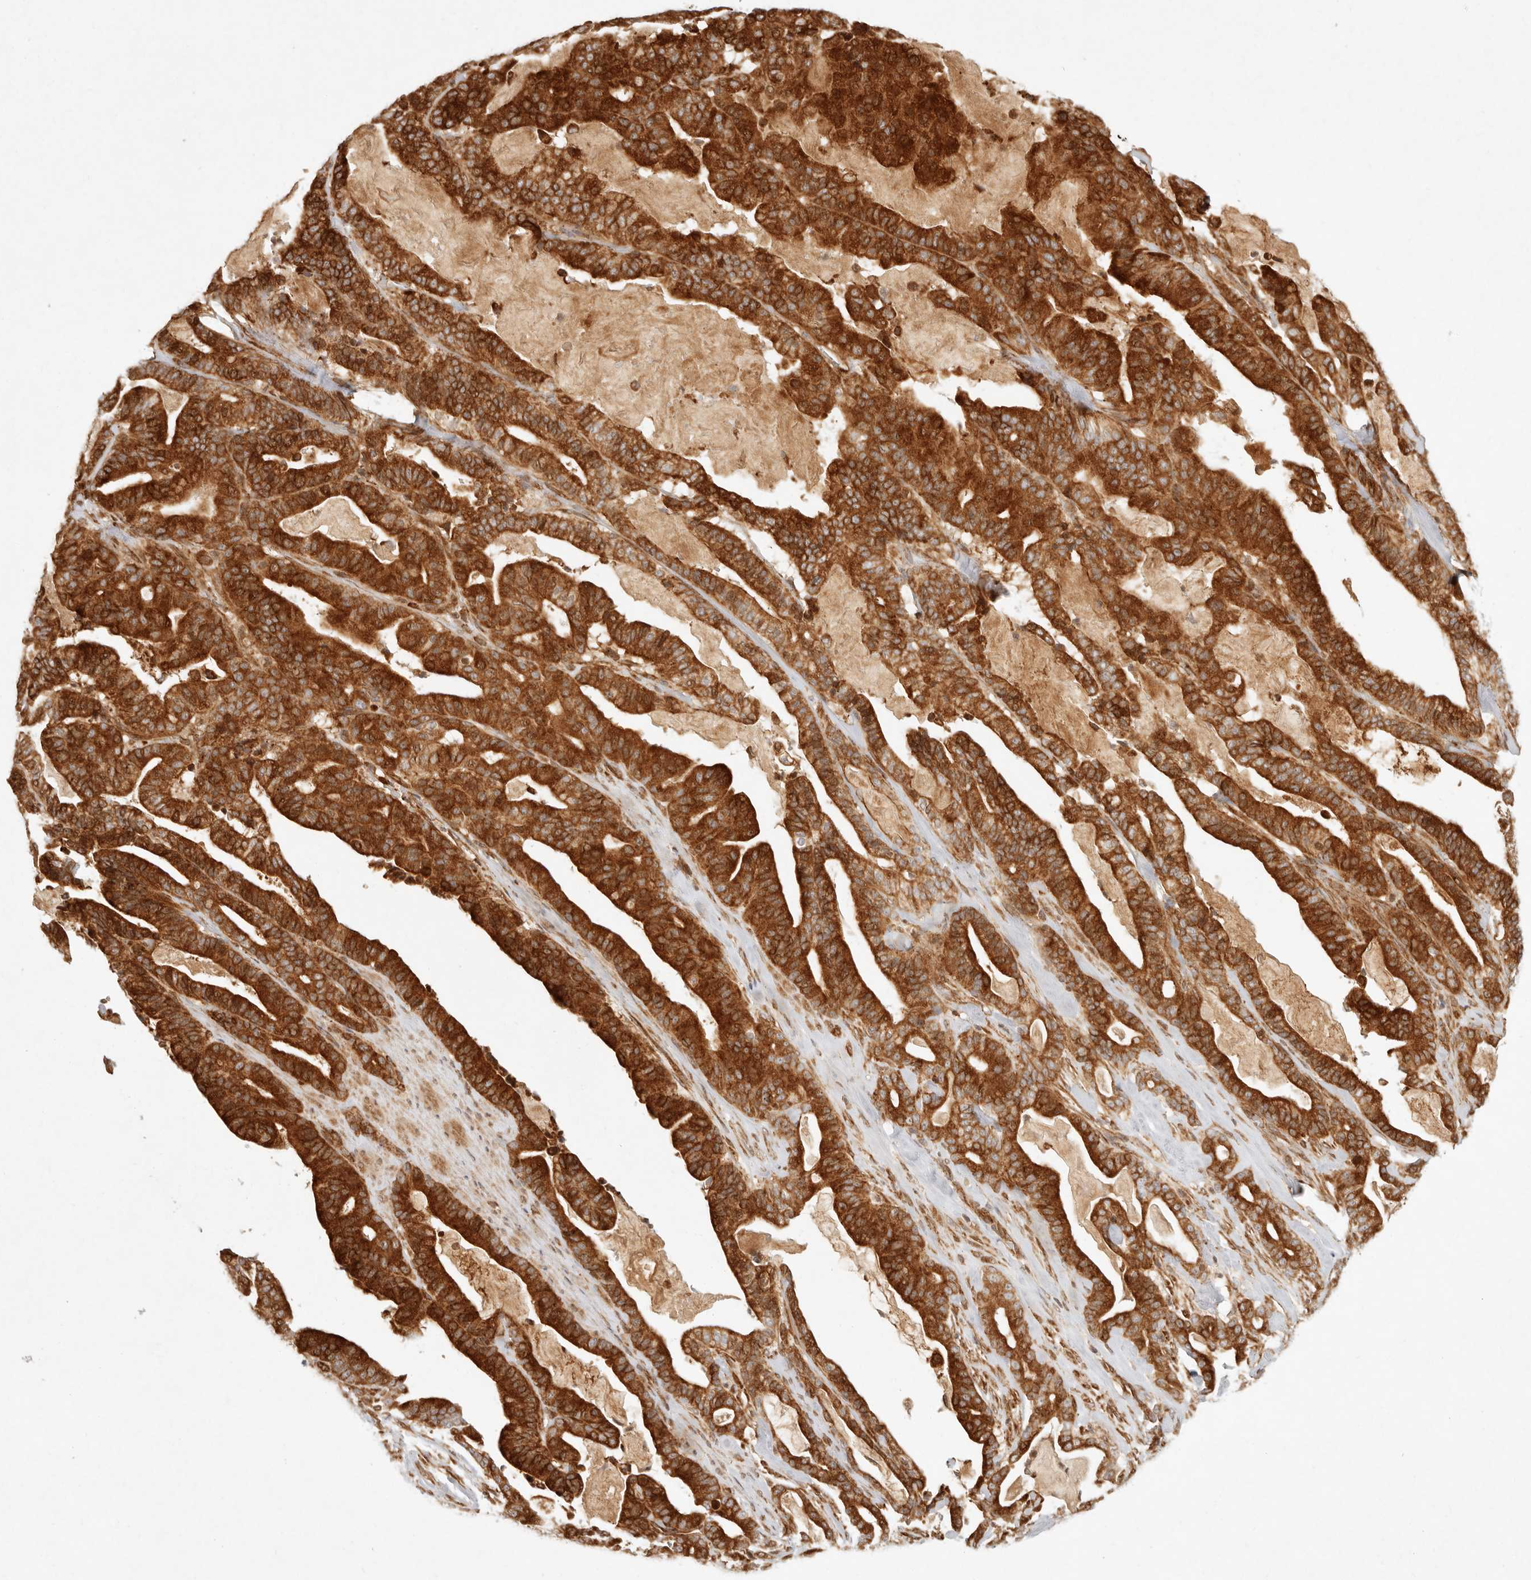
{"staining": {"intensity": "strong", "quantity": ">75%", "location": "cytoplasmic/membranous"}, "tissue": "pancreatic cancer", "cell_type": "Tumor cells", "image_type": "cancer", "snomed": [{"axis": "morphology", "description": "Adenocarcinoma, NOS"}, {"axis": "topography", "description": "Pancreas"}], "caption": "Strong cytoplasmic/membranous protein positivity is seen in about >75% of tumor cells in adenocarcinoma (pancreatic).", "gene": "KLHL38", "patient": {"sex": "male", "age": 63}}